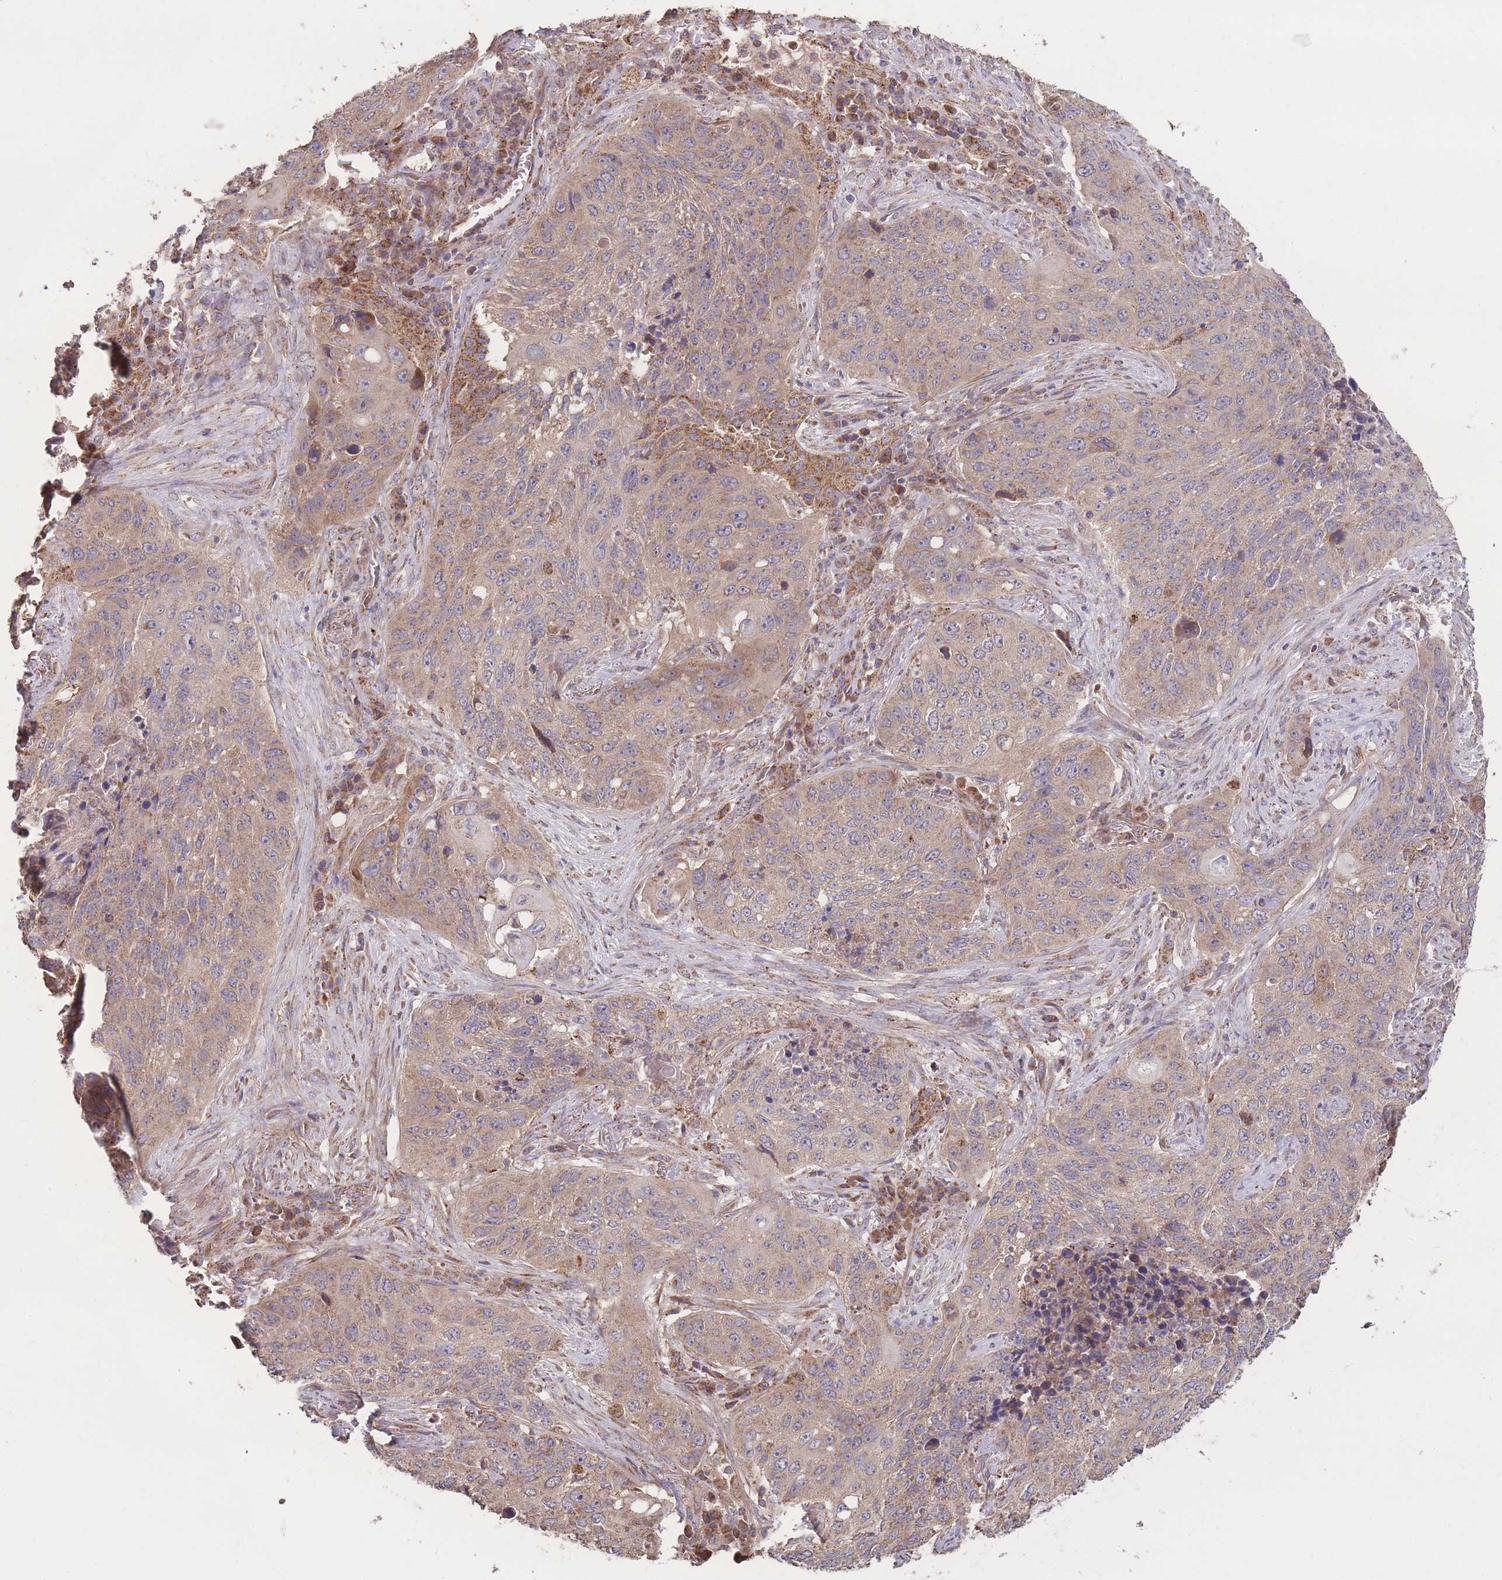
{"staining": {"intensity": "weak", "quantity": ">75%", "location": "cytoplasmic/membranous"}, "tissue": "lung cancer", "cell_type": "Tumor cells", "image_type": "cancer", "snomed": [{"axis": "morphology", "description": "Squamous cell carcinoma, NOS"}, {"axis": "topography", "description": "Lung"}], "caption": "An immunohistochemistry image of neoplastic tissue is shown. Protein staining in brown labels weak cytoplasmic/membranous positivity in lung squamous cell carcinoma within tumor cells. (IHC, brightfield microscopy, high magnification).", "gene": "EEF1AKMT1", "patient": {"sex": "female", "age": 63}}